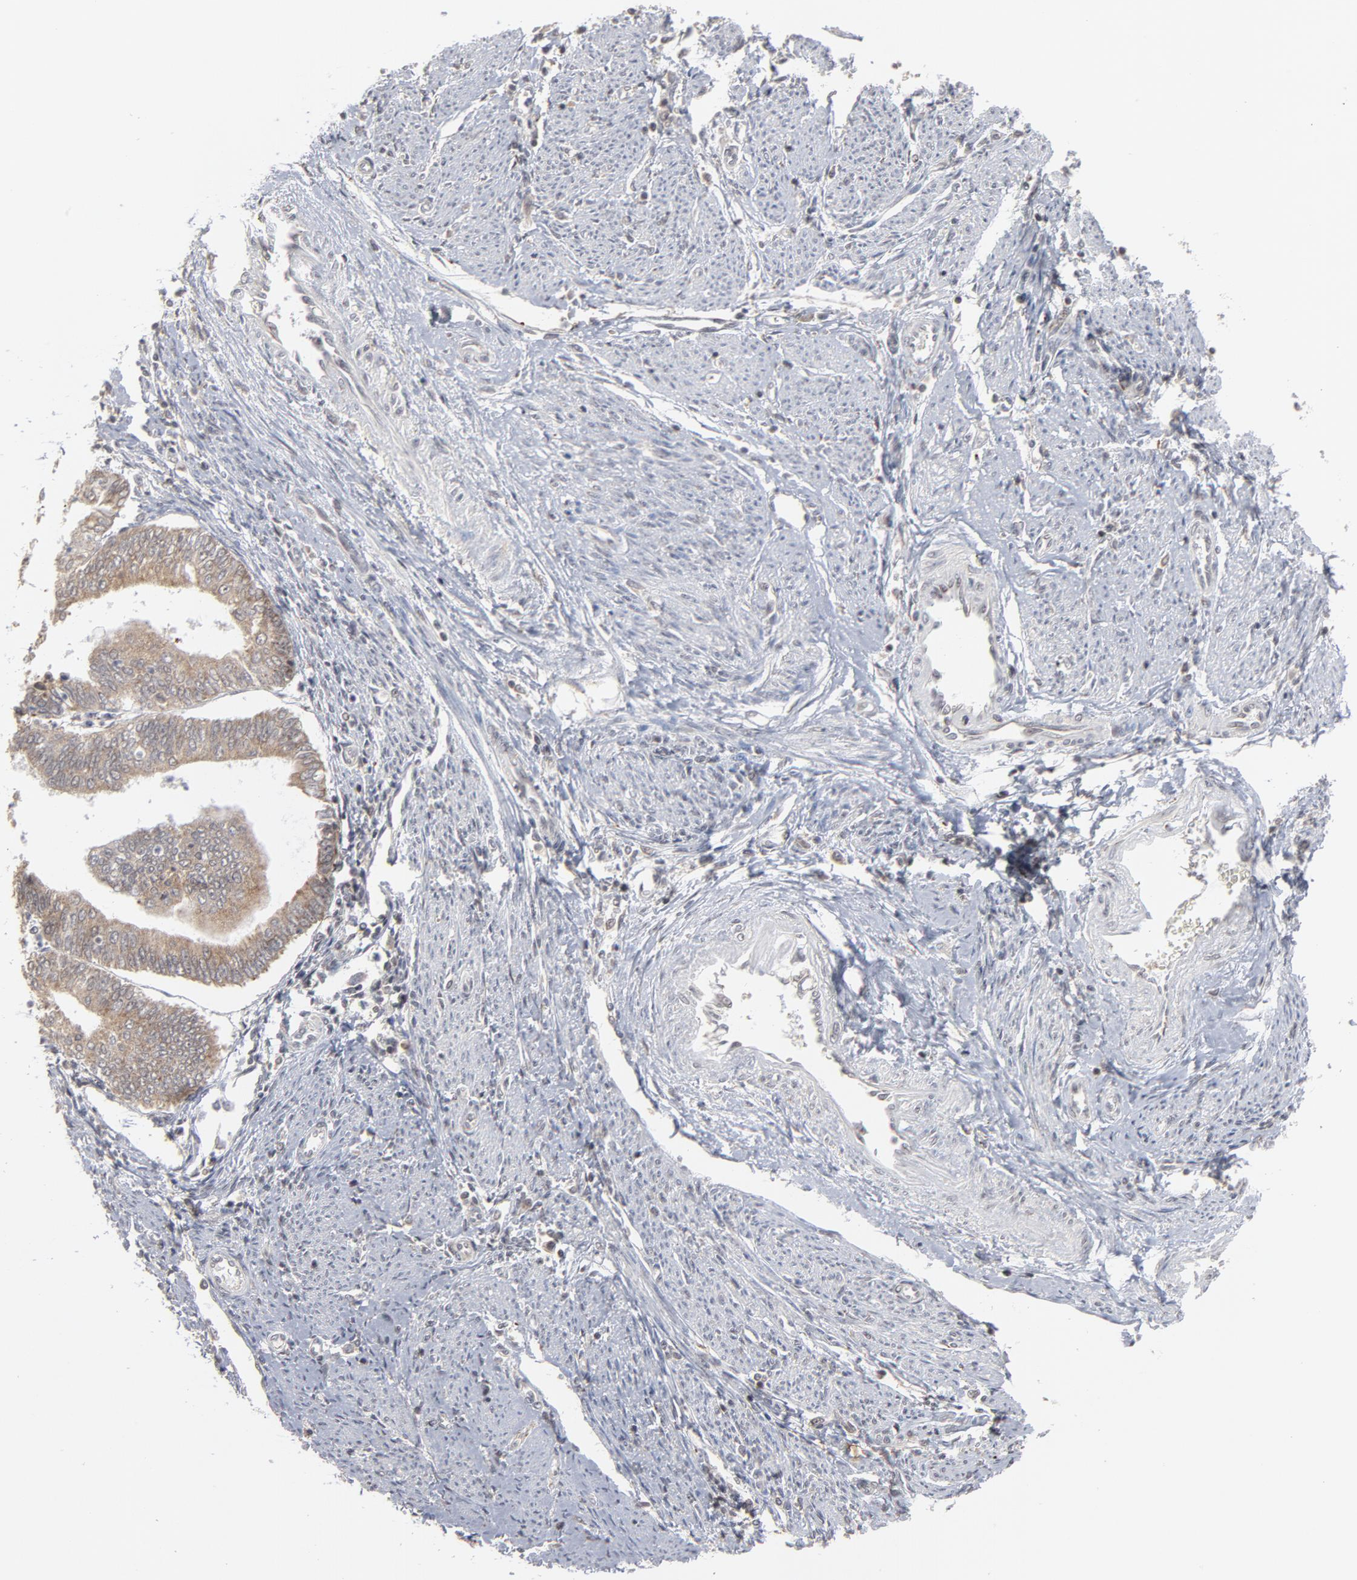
{"staining": {"intensity": "weak", "quantity": ">75%", "location": "cytoplasmic/membranous"}, "tissue": "endometrial cancer", "cell_type": "Tumor cells", "image_type": "cancer", "snomed": [{"axis": "morphology", "description": "Adenocarcinoma, NOS"}, {"axis": "topography", "description": "Endometrium"}], "caption": "Immunohistochemistry image of endometrial adenocarcinoma stained for a protein (brown), which shows low levels of weak cytoplasmic/membranous staining in about >75% of tumor cells.", "gene": "ARIH1", "patient": {"sex": "female", "age": 75}}